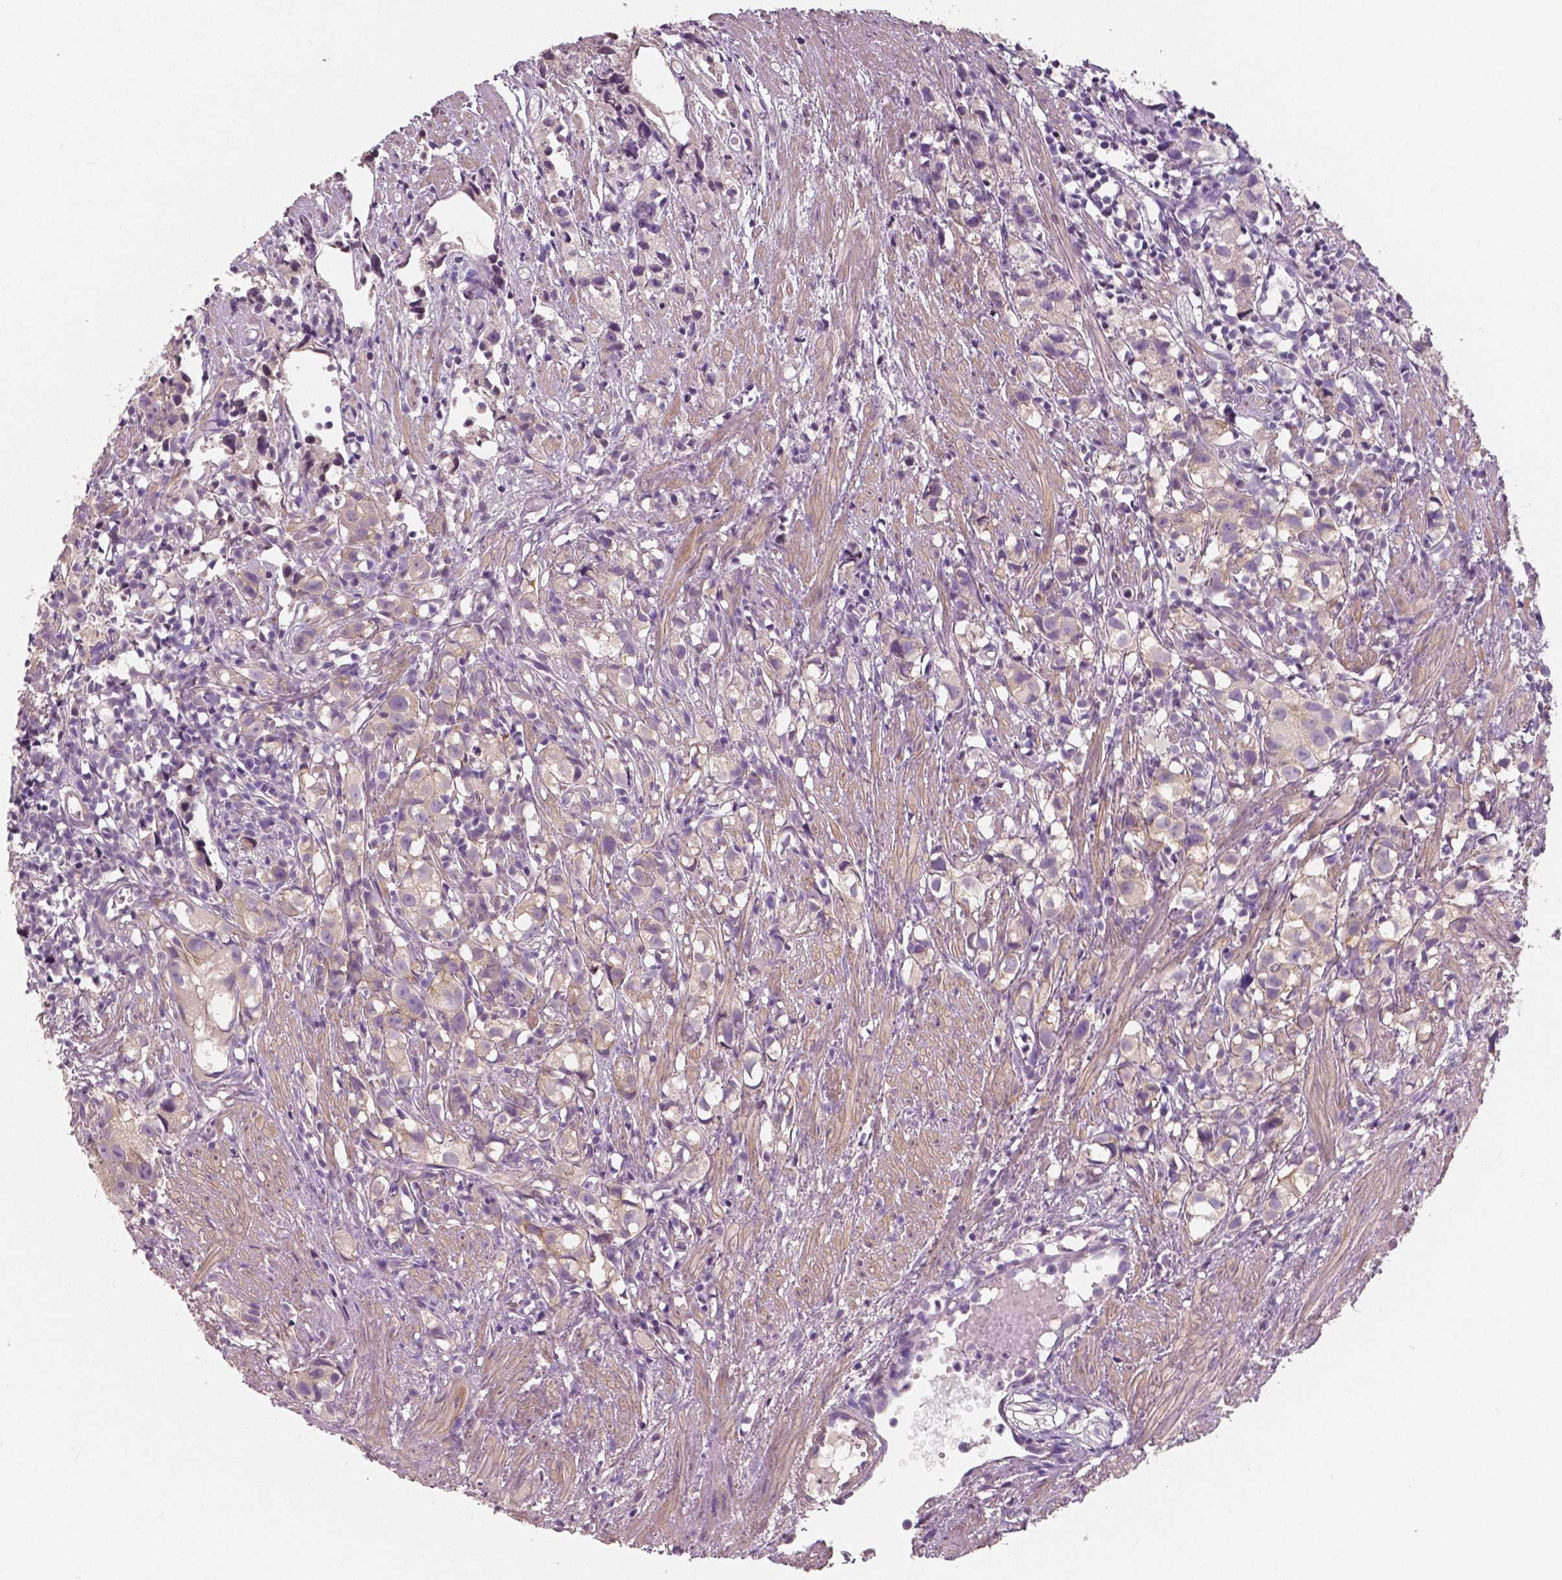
{"staining": {"intensity": "negative", "quantity": "none", "location": "none"}, "tissue": "prostate cancer", "cell_type": "Tumor cells", "image_type": "cancer", "snomed": [{"axis": "morphology", "description": "Adenocarcinoma, High grade"}, {"axis": "topography", "description": "Prostate"}], "caption": "Immunohistochemistry photomicrograph of prostate cancer (high-grade adenocarcinoma) stained for a protein (brown), which shows no positivity in tumor cells.", "gene": "LSM14B", "patient": {"sex": "male", "age": 68}}